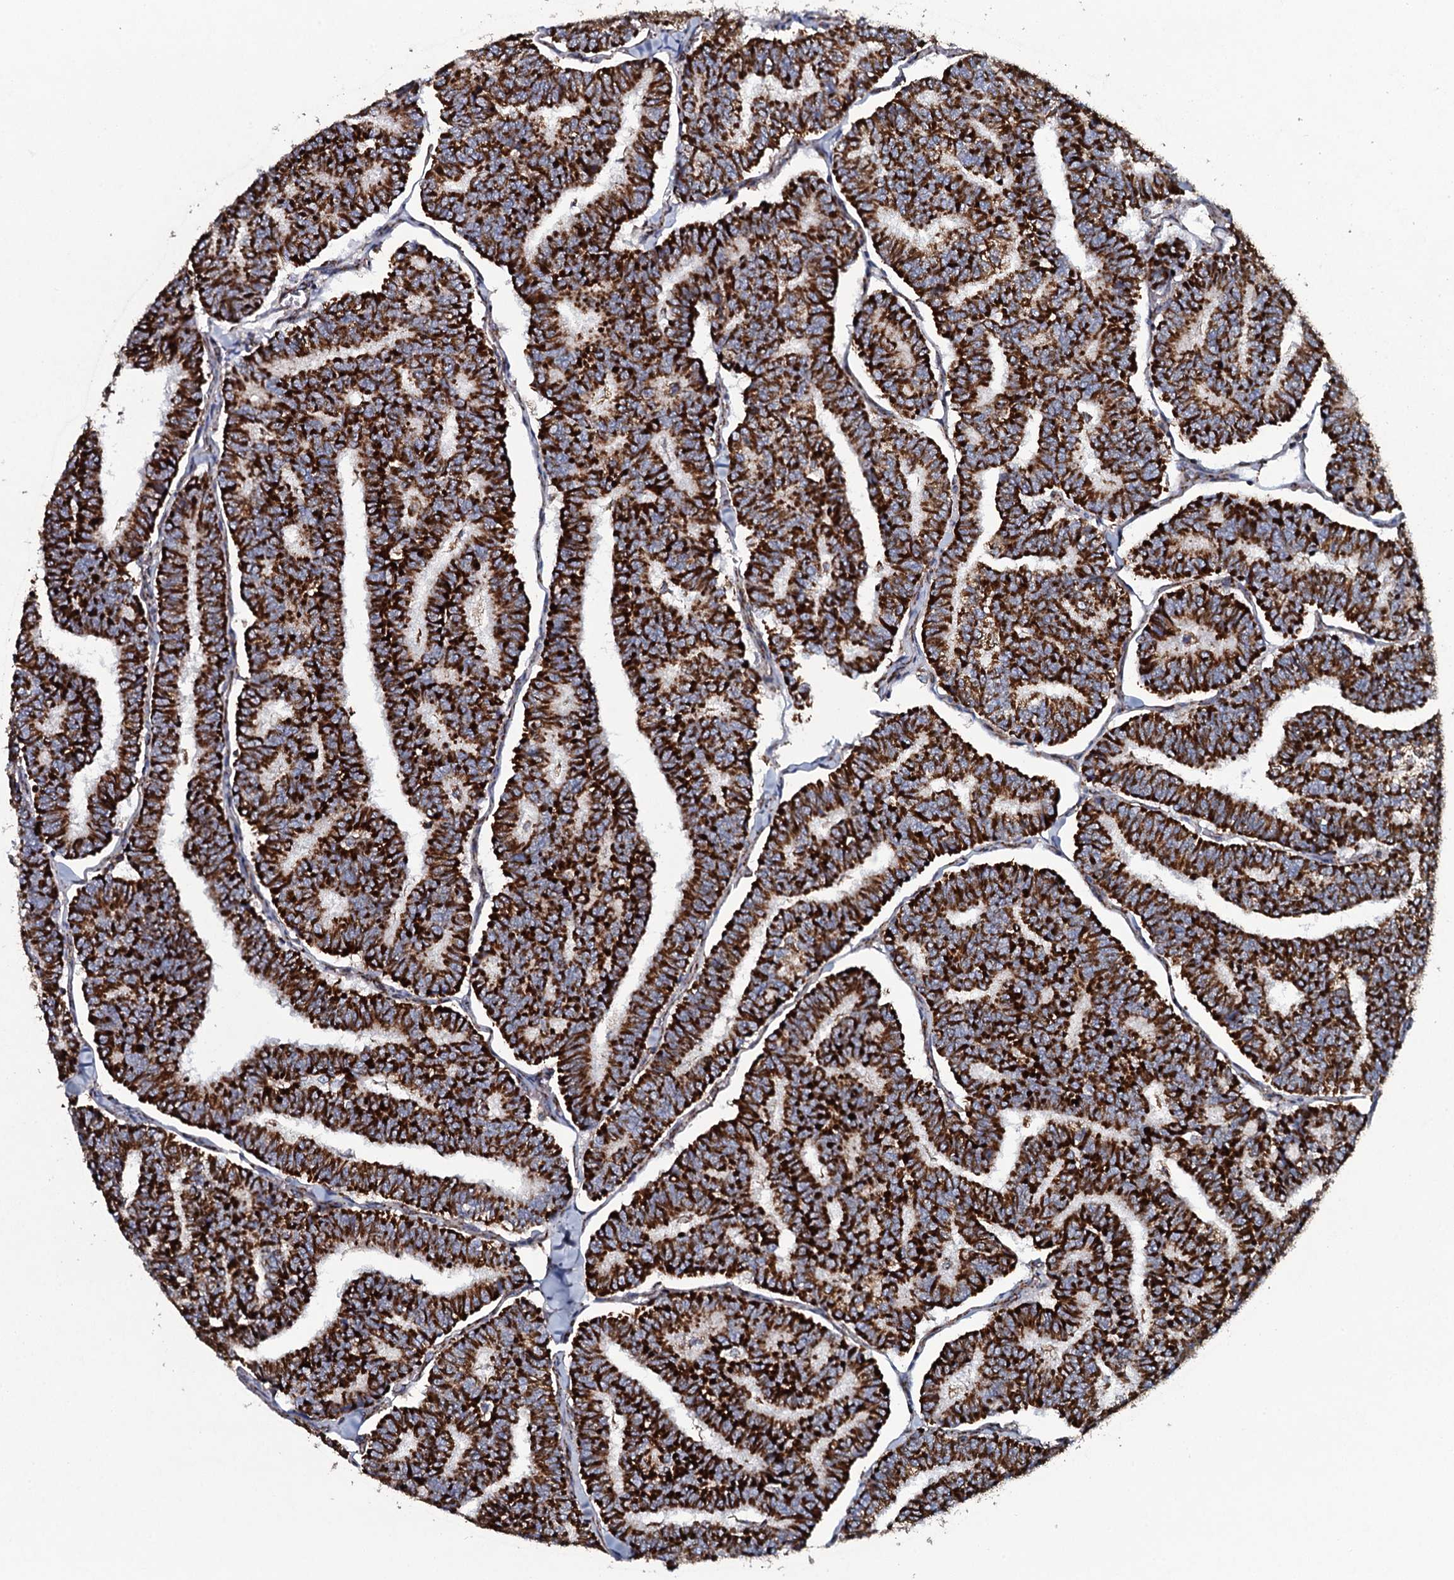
{"staining": {"intensity": "strong", "quantity": ">75%", "location": "cytoplasmic/membranous"}, "tissue": "thyroid cancer", "cell_type": "Tumor cells", "image_type": "cancer", "snomed": [{"axis": "morphology", "description": "Papillary adenocarcinoma, NOS"}, {"axis": "topography", "description": "Thyroid gland"}], "caption": "IHC image of thyroid papillary adenocarcinoma stained for a protein (brown), which demonstrates high levels of strong cytoplasmic/membranous staining in about >75% of tumor cells.", "gene": "EVC2", "patient": {"sex": "female", "age": 35}}